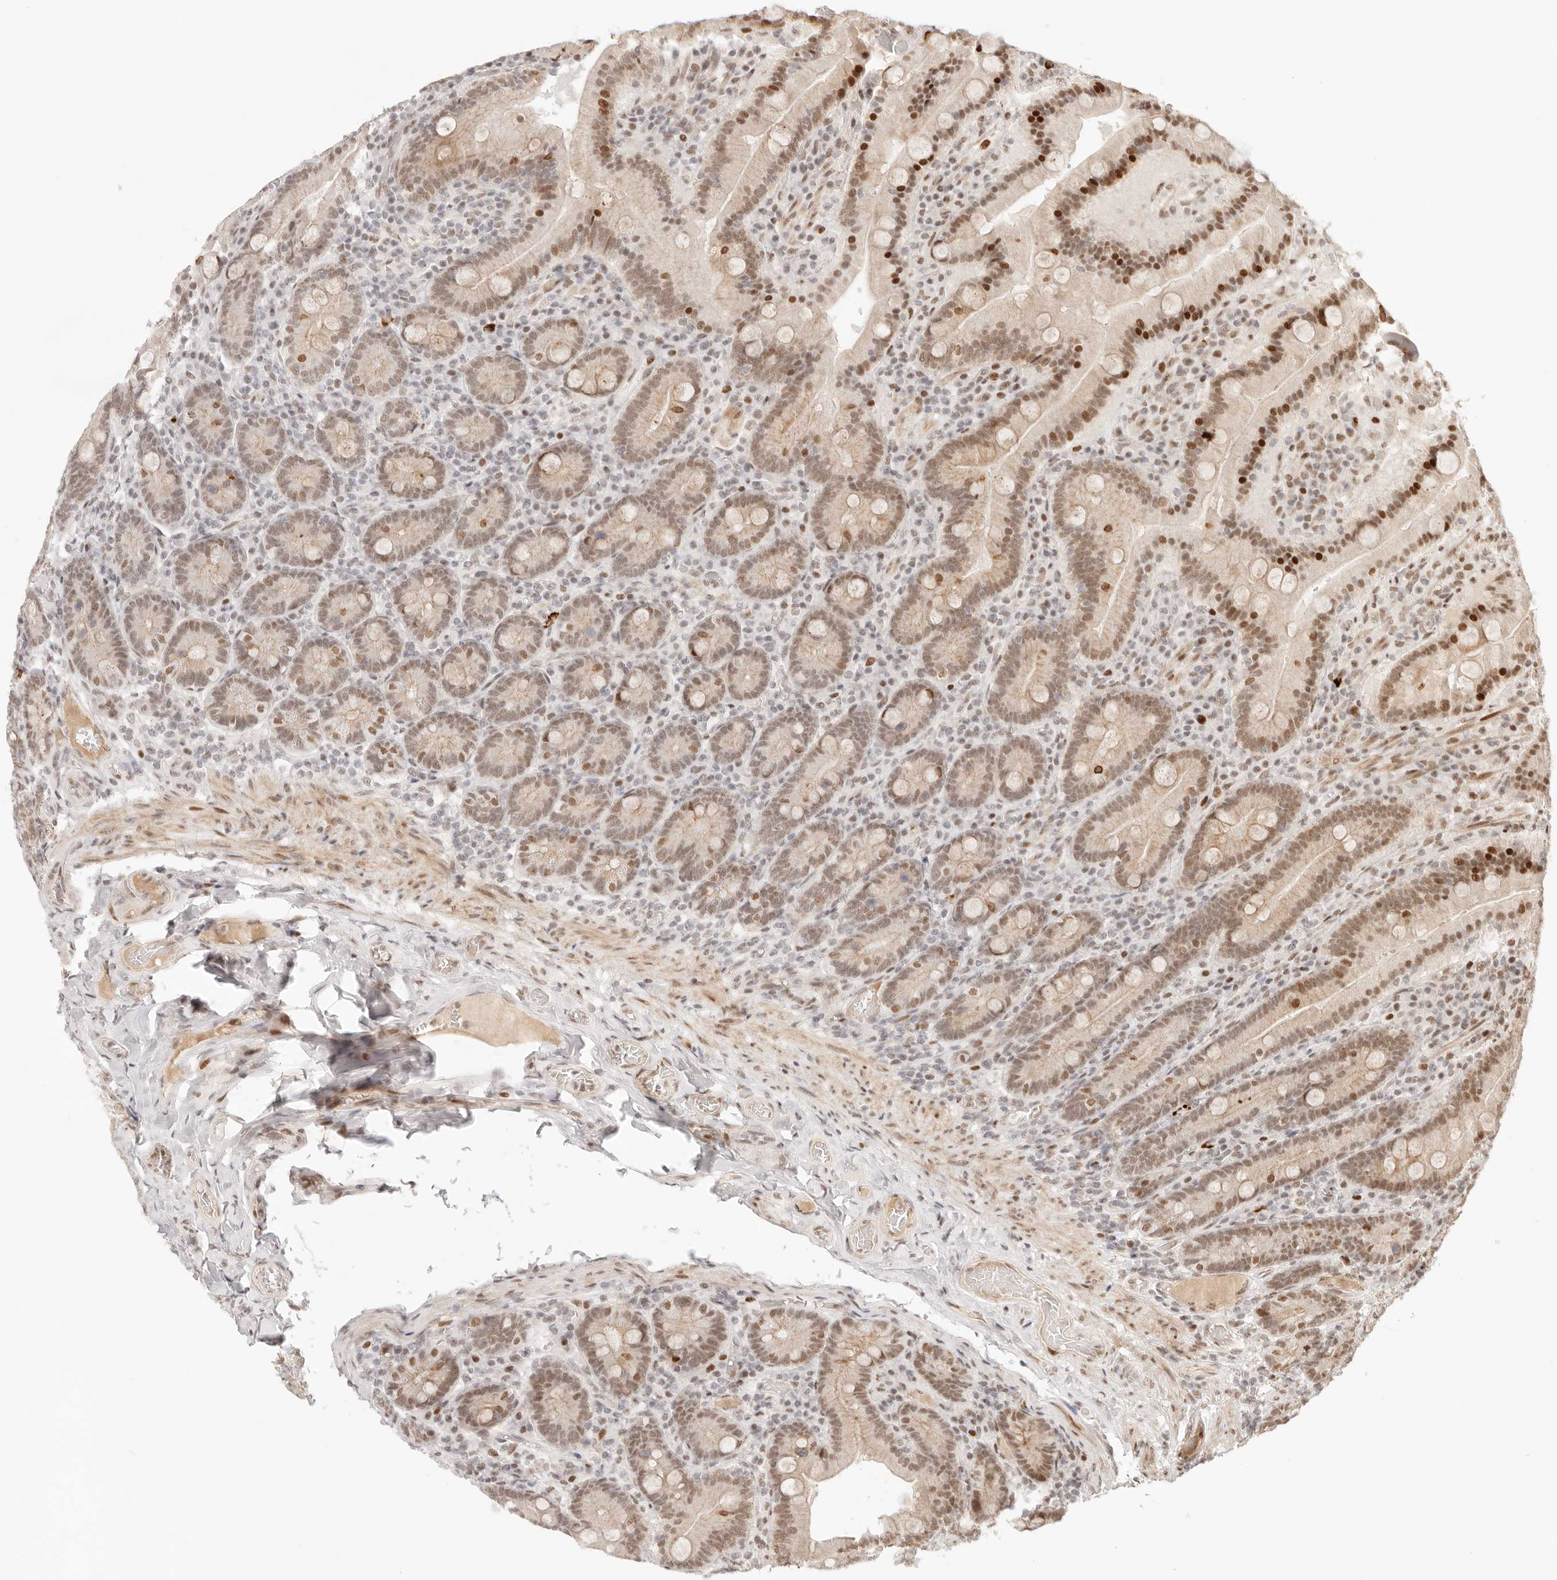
{"staining": {"intensity": "strong", "quantity": "25%-75%", "location": "nuclear"}, "tissue": "duodenum", "cell_type": "Glandular cells", "image_type": "normal", "snomed": [{"axis": "morphology", "description": "Normal tissue, NOS"}, {"axis": "topography", "description": "Duodenum"}], "caption": "Immunohistochemical staining of benign duodenum demonstrates strong nuclear protein staining in approximately 25%-75% of glandular cells. The staining was performed using DAB to visualize the protein expression in brown, while the nuclei were stained in blue with hematoxylin (Magnification: 20x).", "gene": "HOXC5", "patient": {"sex": "female", "age": 62}}